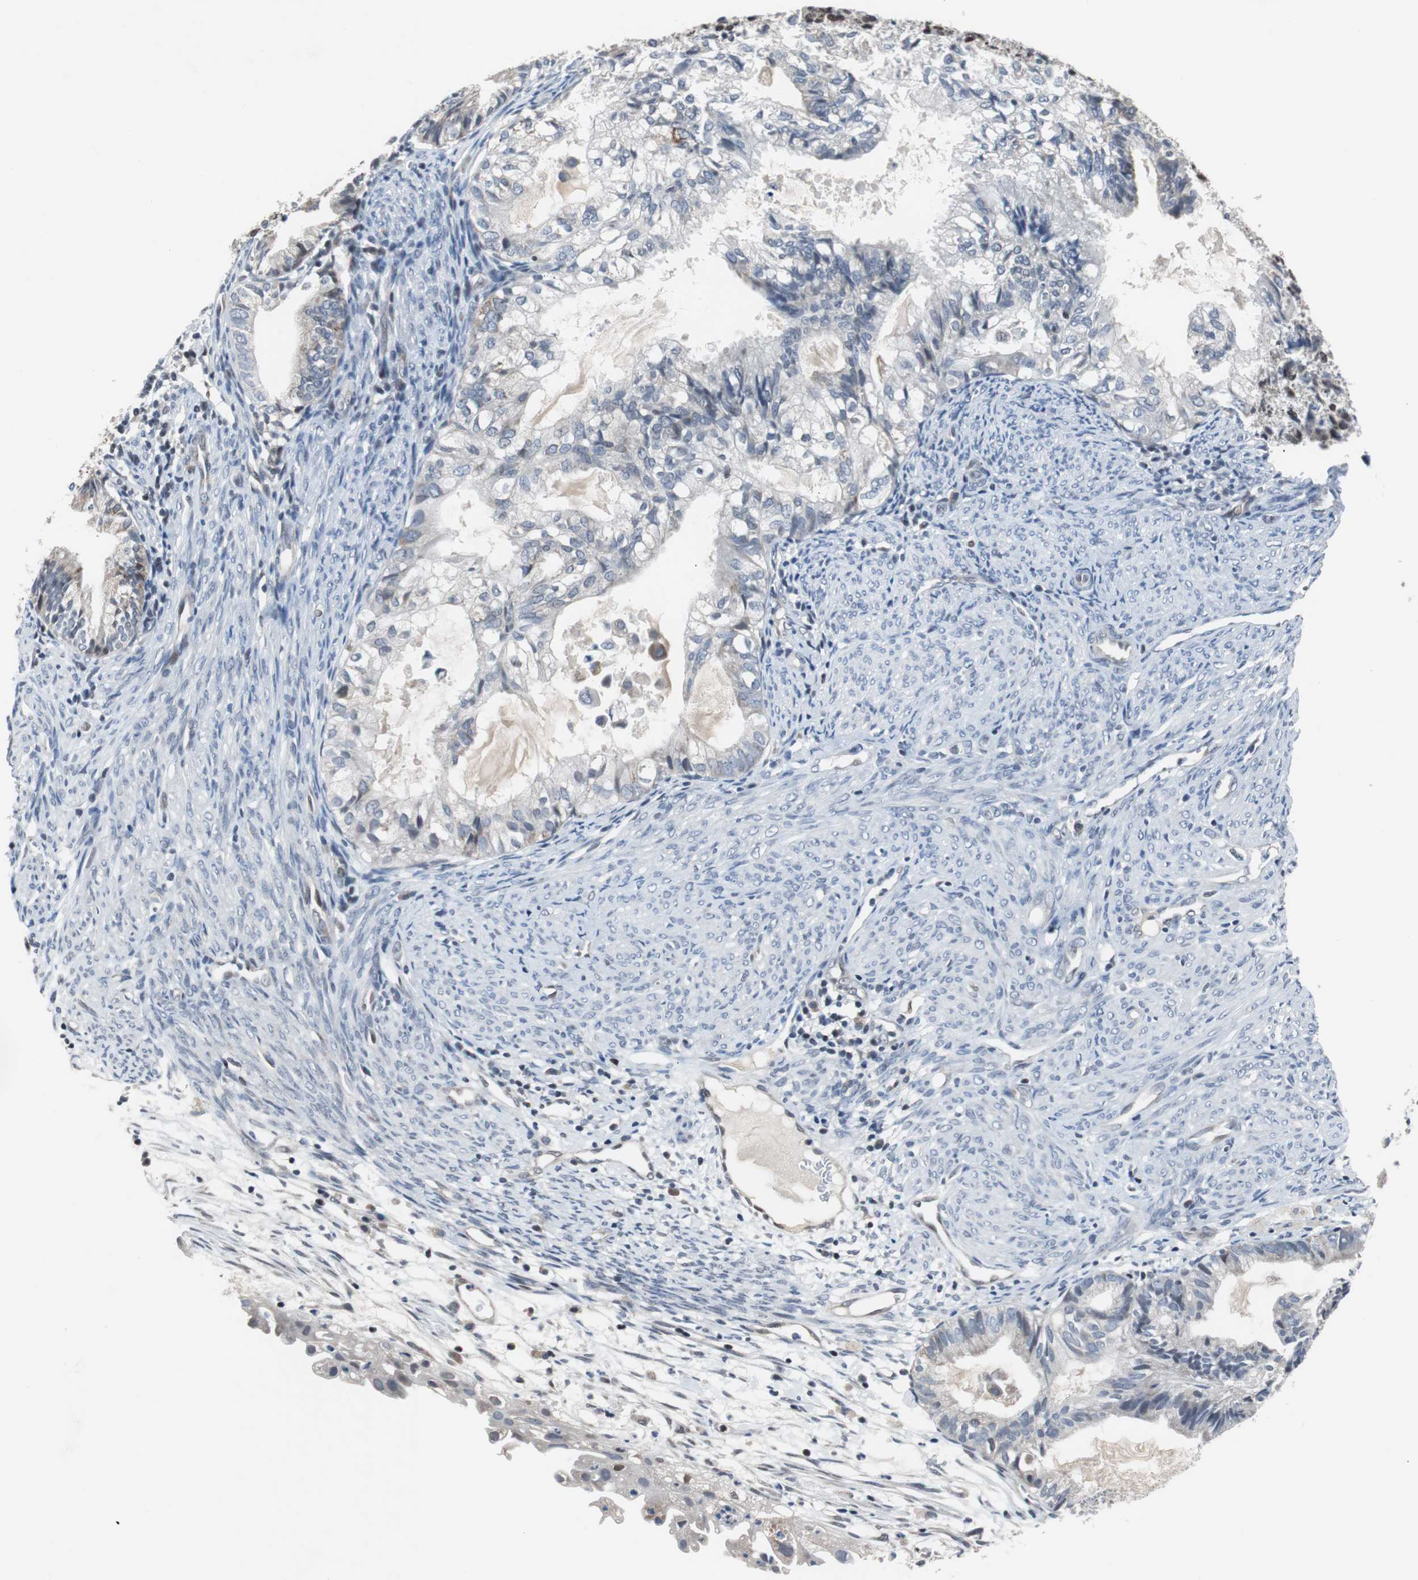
{"staining": {"intensity": "weak", "quantity": "<25%", "location": "cytoplasmic/membranous"}, "tissue": "cervical cancer", "cell_type": "Tumor cells", "image_type": "cancer", "snomed": [{"axis": "morphology", "description": "Normal tissue, NOS"}, {"axis": "morphology", "description": "Adenocarcinoma, NOS"}, {"axis": "topography", "description": "Cervix"}, {"axis": "topography", "description": "Endometrium"}], "caption": "A micrograph of human cervical cancer (adenocarcinoma) is negative for staining in tumor cells. Nuclei are stained in blue.", "gene": "TP63", "patient": {"sex": "female", "age": 86}}